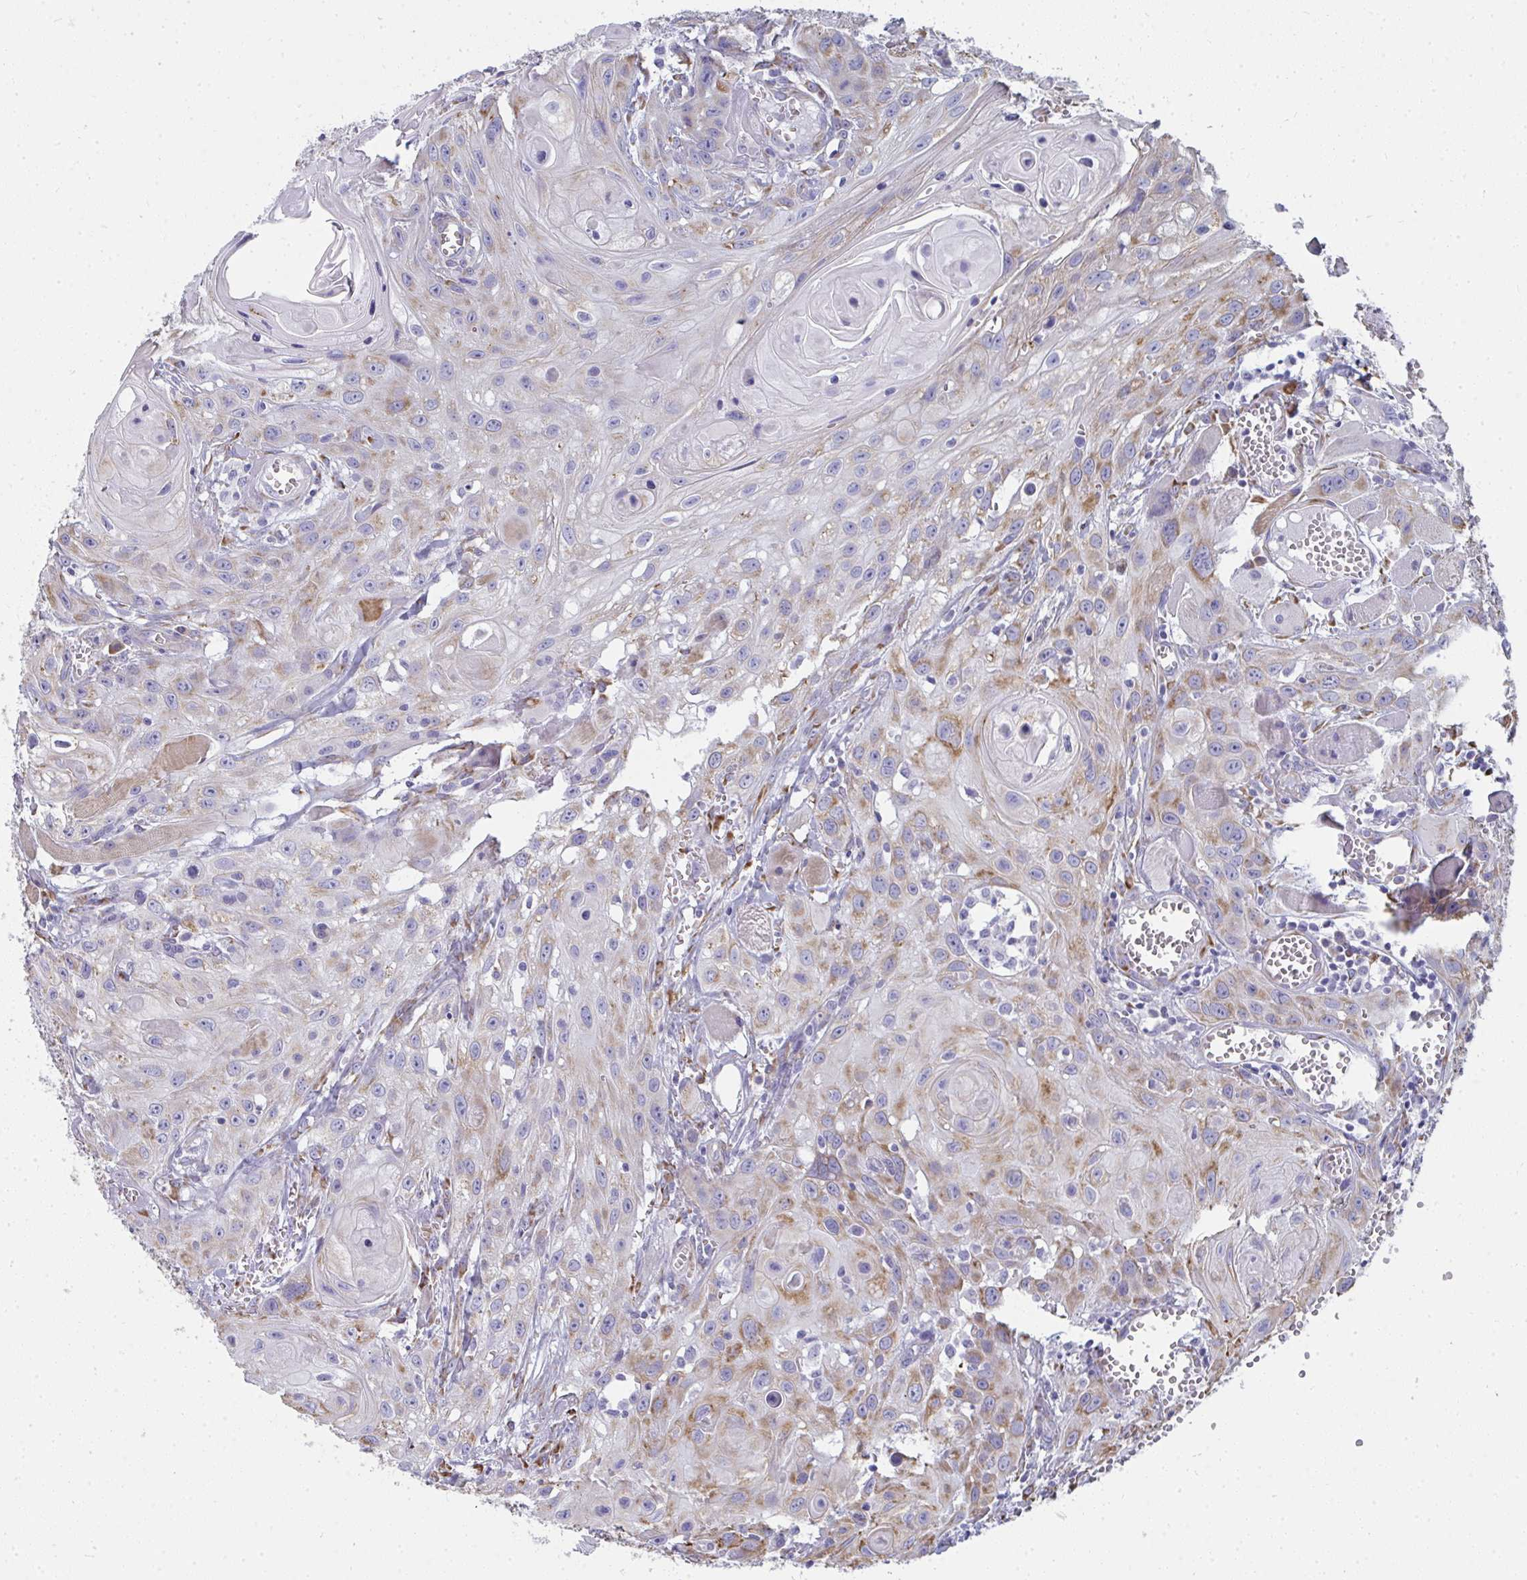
{"staining": {"intensity": "moderate", "quantity": "25%-75%", "location": "cytoplasmic/membranous"}, "tissue": "head and neck cancer", "cell_type": "Tumor cells", "image_type": "cancer", "snomed": [{"axis": "morphology", "description": "Squamous cell carcinoma, NOS"}, {"axis": "topography", "description": "Oral tissue"}, {"axis": "topography", "description": "Head-Neck"}], "caption": "Brown immunohistochemical staining in human head and neck cancer (squamous cell carcinoma) reveals moderate cytoplasmic/membranous expression in approximately 25%-75% of tumor cells. The staining is performed using DAB (3,3'-diaminobenzidine) brown chromogen to label protein expression. The nuclei are counter-stained blue using hematoxylin.", "gene": "SHROOM1", "patient": {"sex": "male", "age": 58}}